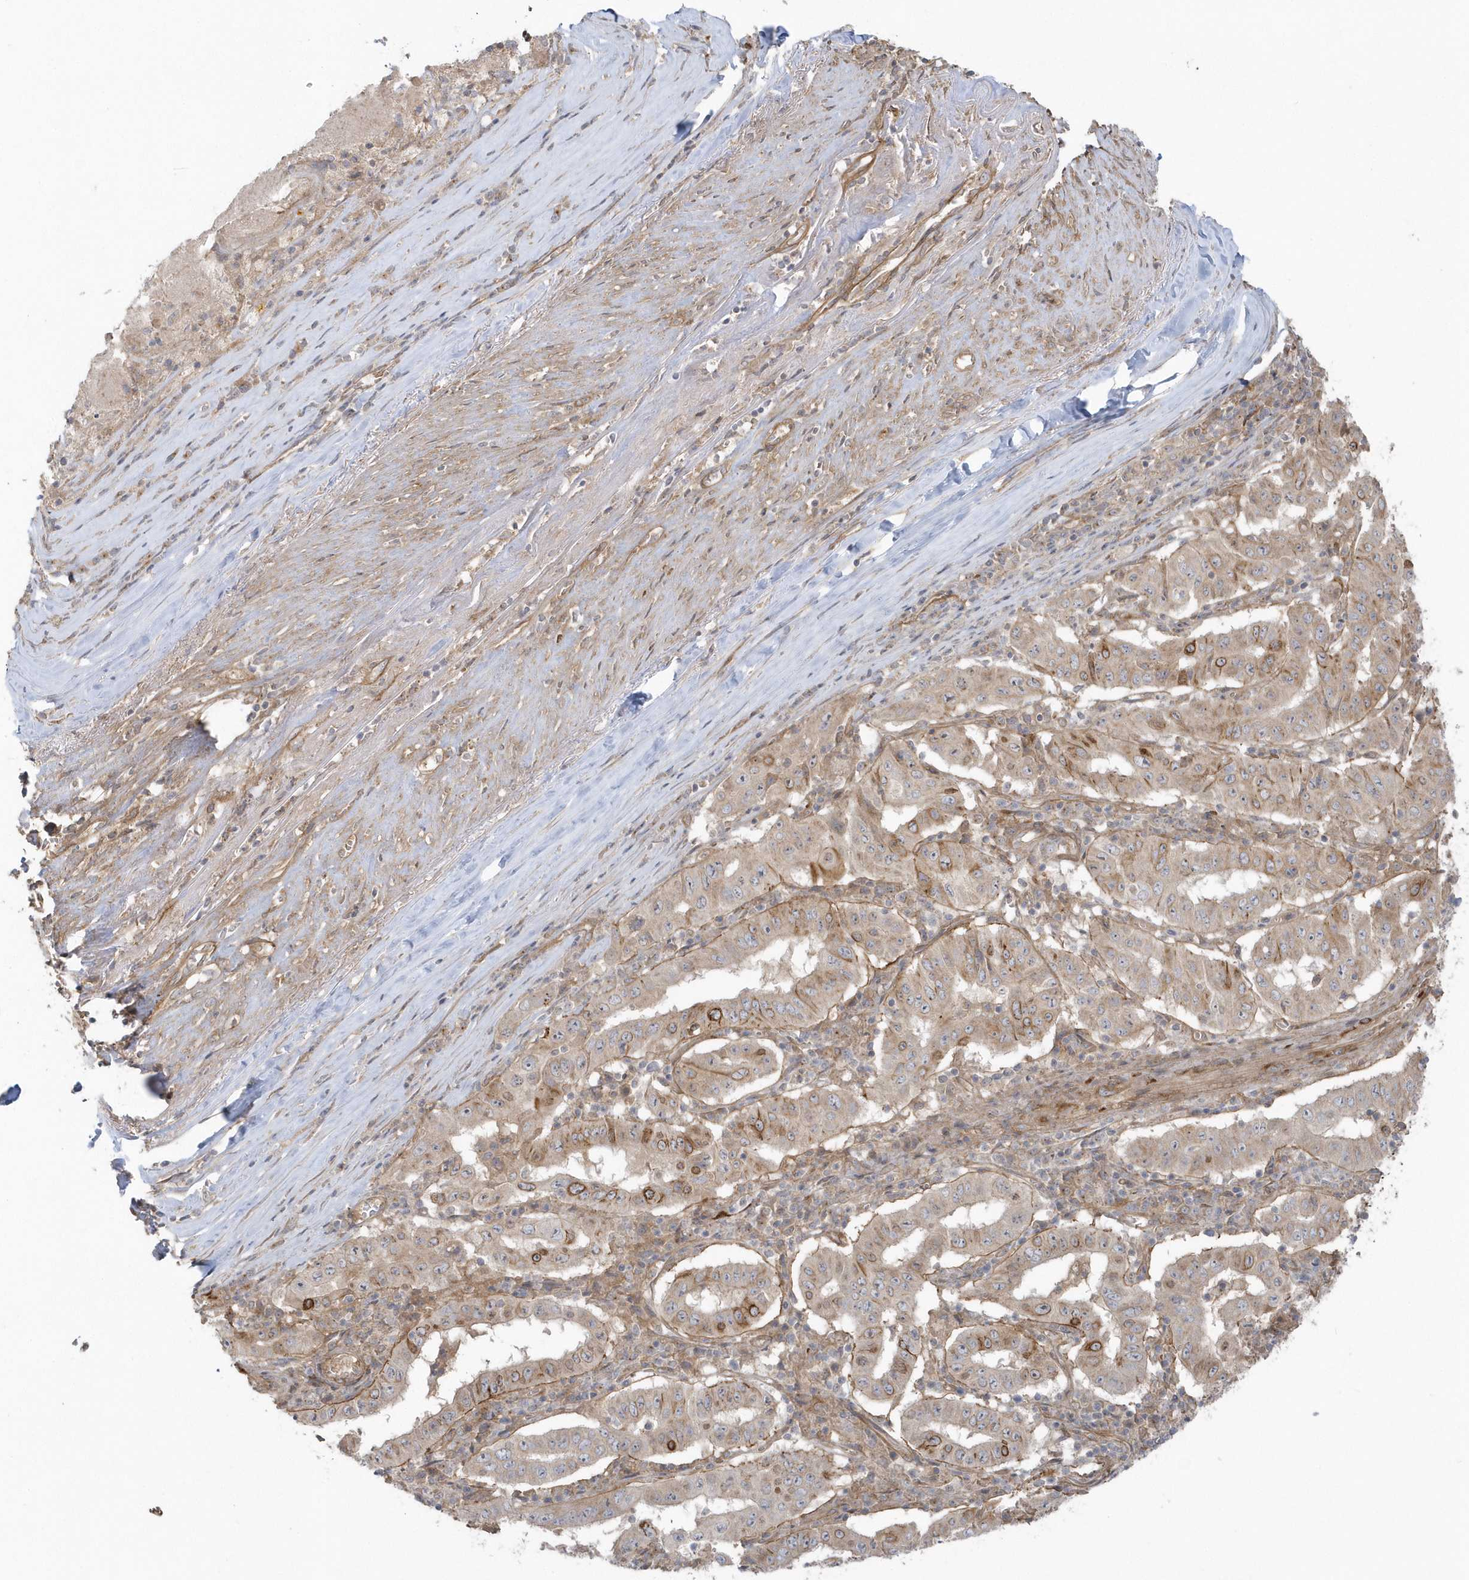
{"staining": {"intensity": "moderate", "quantity": "<25%", "location": "cytoplasmic/membranous"}, "tissue": "pancreatic cancer", "cell_type": "Tumor cells", "image_type": "cancer", "snomed": [{"axis": "morphology", "description": "Adenocarcinoma, NOS"}, {"axis": "topography", "description": "Pancreas"}], "caption": "Approximately <25% of tumor cells in human adenocarcinoma (pancreatic) exhibit moderate cytoplasmic/membranous protein expression as visualized by brown immunohistochemical staining.", "gene": "ACTR1A", "patient": {"sex": "male", "age": 63}}